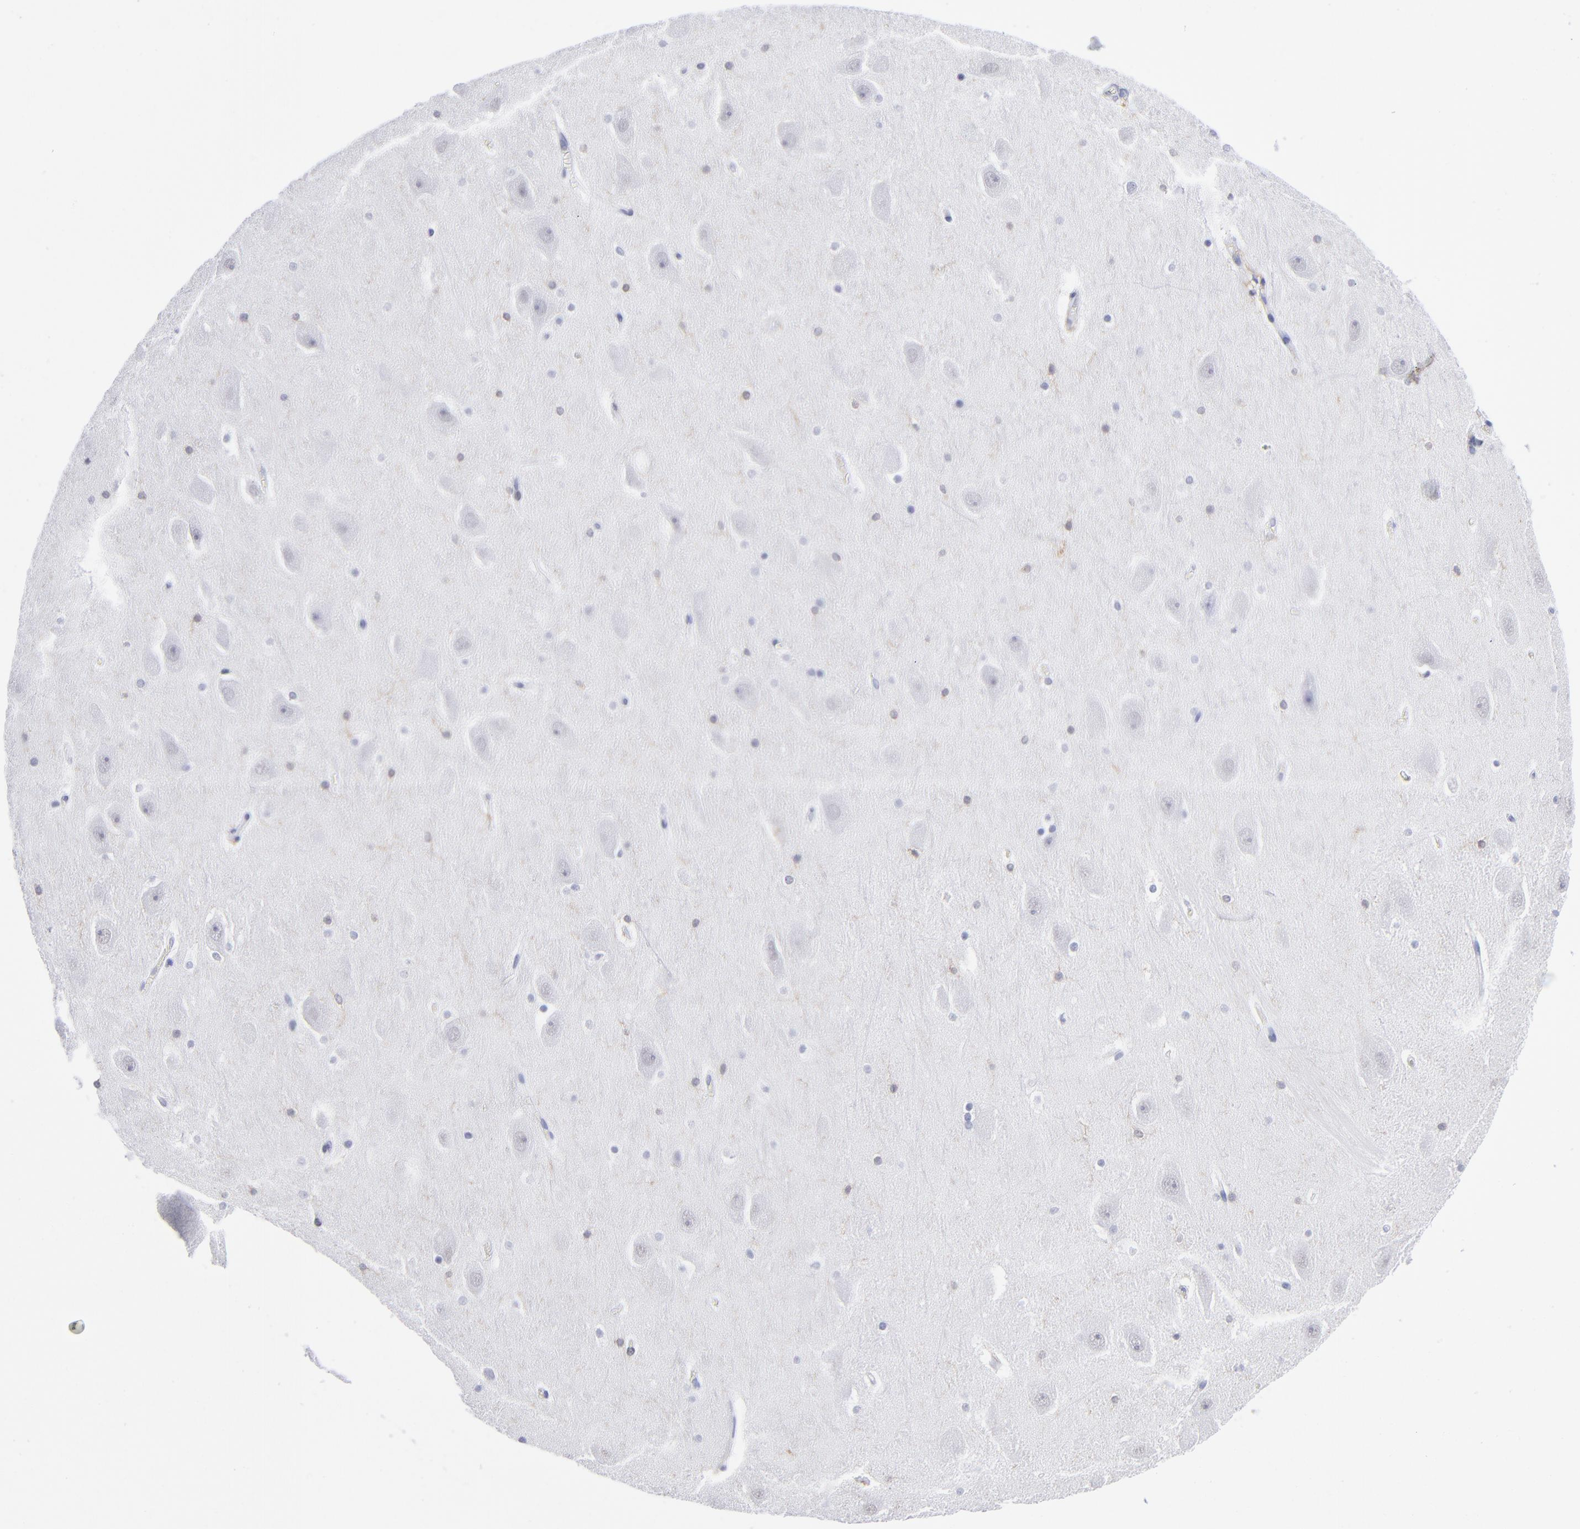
{"staining": {"intensity": "negative", "quantity": "none", "location": "none"}, "tissue": "hippocampus", "cell_type": "Glial cells", "image_type": "normal", "snomed": [{"axis": "morphology", "description": "Normal tissue, NOS"}, {"axis": "topography", "description": "Hippocampus"}], "caption": "Immunohistochemistry (IHC) of unremarkable human hippocampus demonstrates no staining in glial cells.", "gene": "LAT2", "patient": {"sex": "male", "age": 45}}